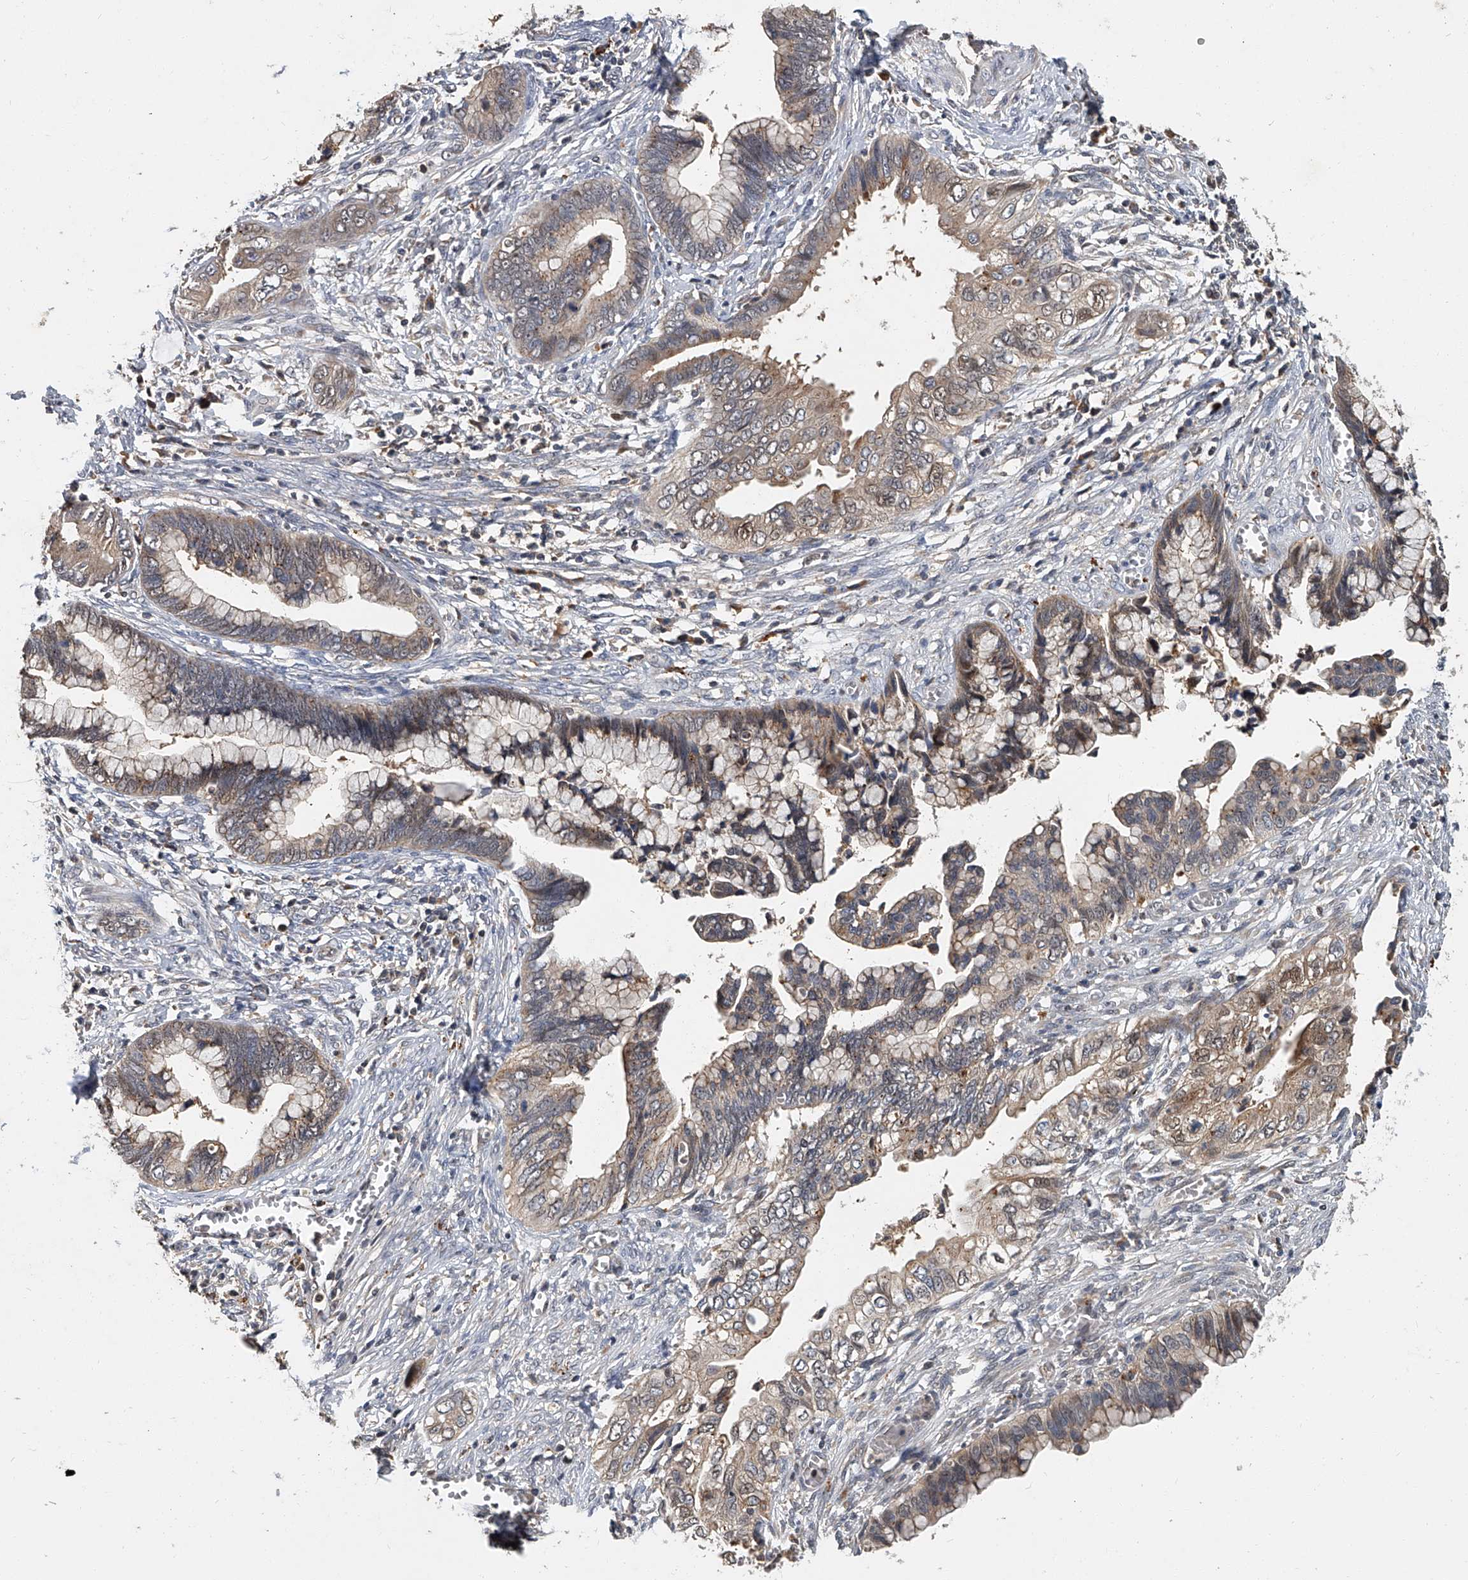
{"staining": {"intensity": "weak", "quantity": ">75%", "location": "cytoplasmic/membranous"}, "tissue": "cervical cancer", "cell_type": "Tumor cells", "image_type": "cancer", "snomed": [{"axis": "morphology", "description": "Adenocarcinoma, NOS"}, {"axis": "topography", "description": "Cervix"}], "caption": "Protein staining of adenocarcinoma (cervical) tissue shows weak cytoplasmic/membranous staining in about >75% of tumor cells.", "gene": "JAG2", "patient": {"sex": "female", "age": 44}}